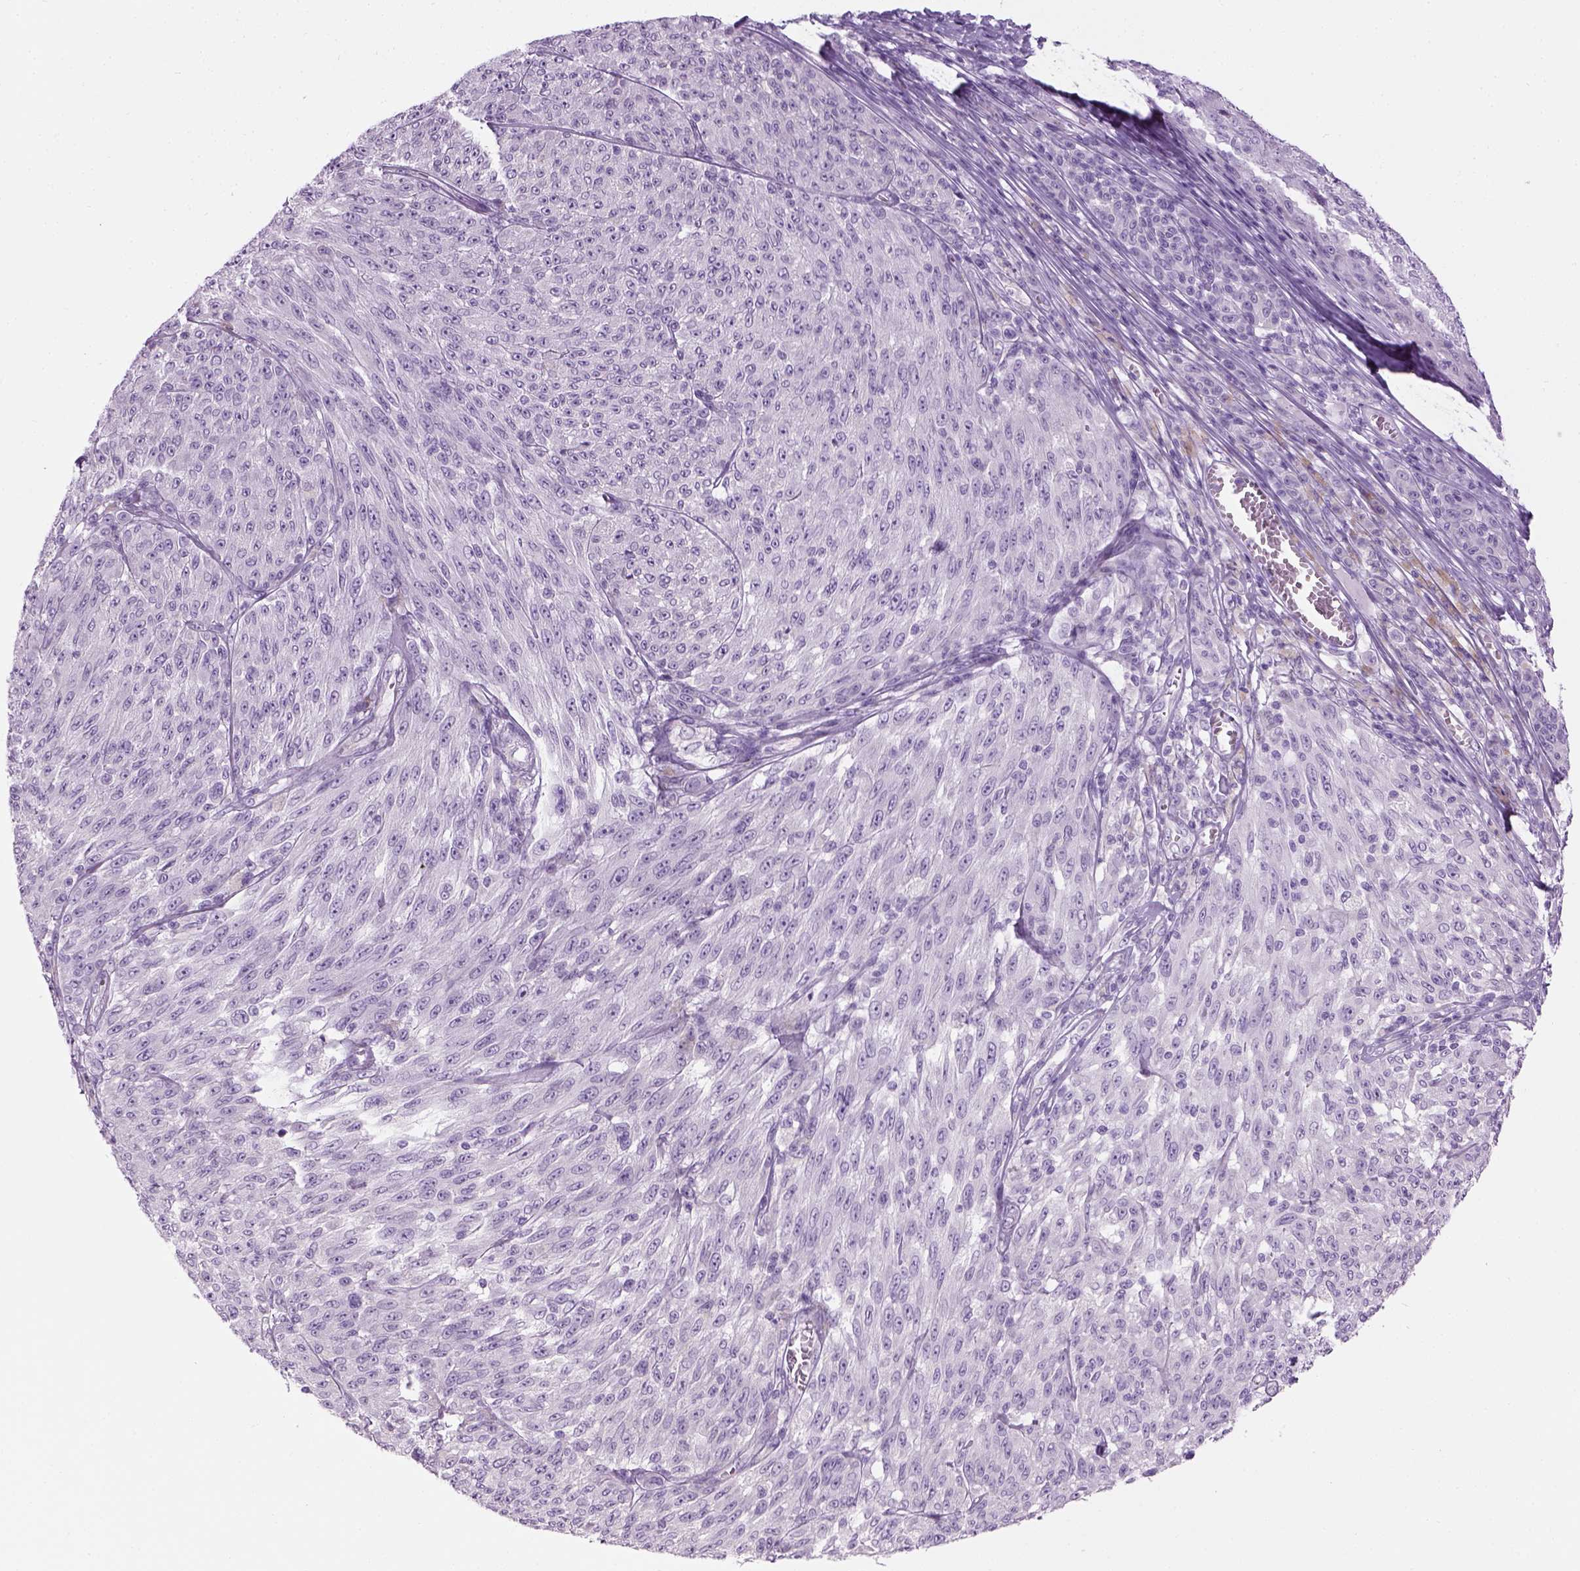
{"staining": {"intensity": "negative", "quantity": "none", "location": "none"}, "tissue": "melanoma", "cell_type": "Tumor cells", "image_type": "cancer", "snomed": [{"axis": "morphology", "description": "Malignant melanoma, NOS"}, {"axis": "topography", "description": "Skin"}], "caption": "IHC of human melanoma shows no staining in tumor cells.", "gene": "CIBAR2", "patient": {"sex": "male", "age": 85}}